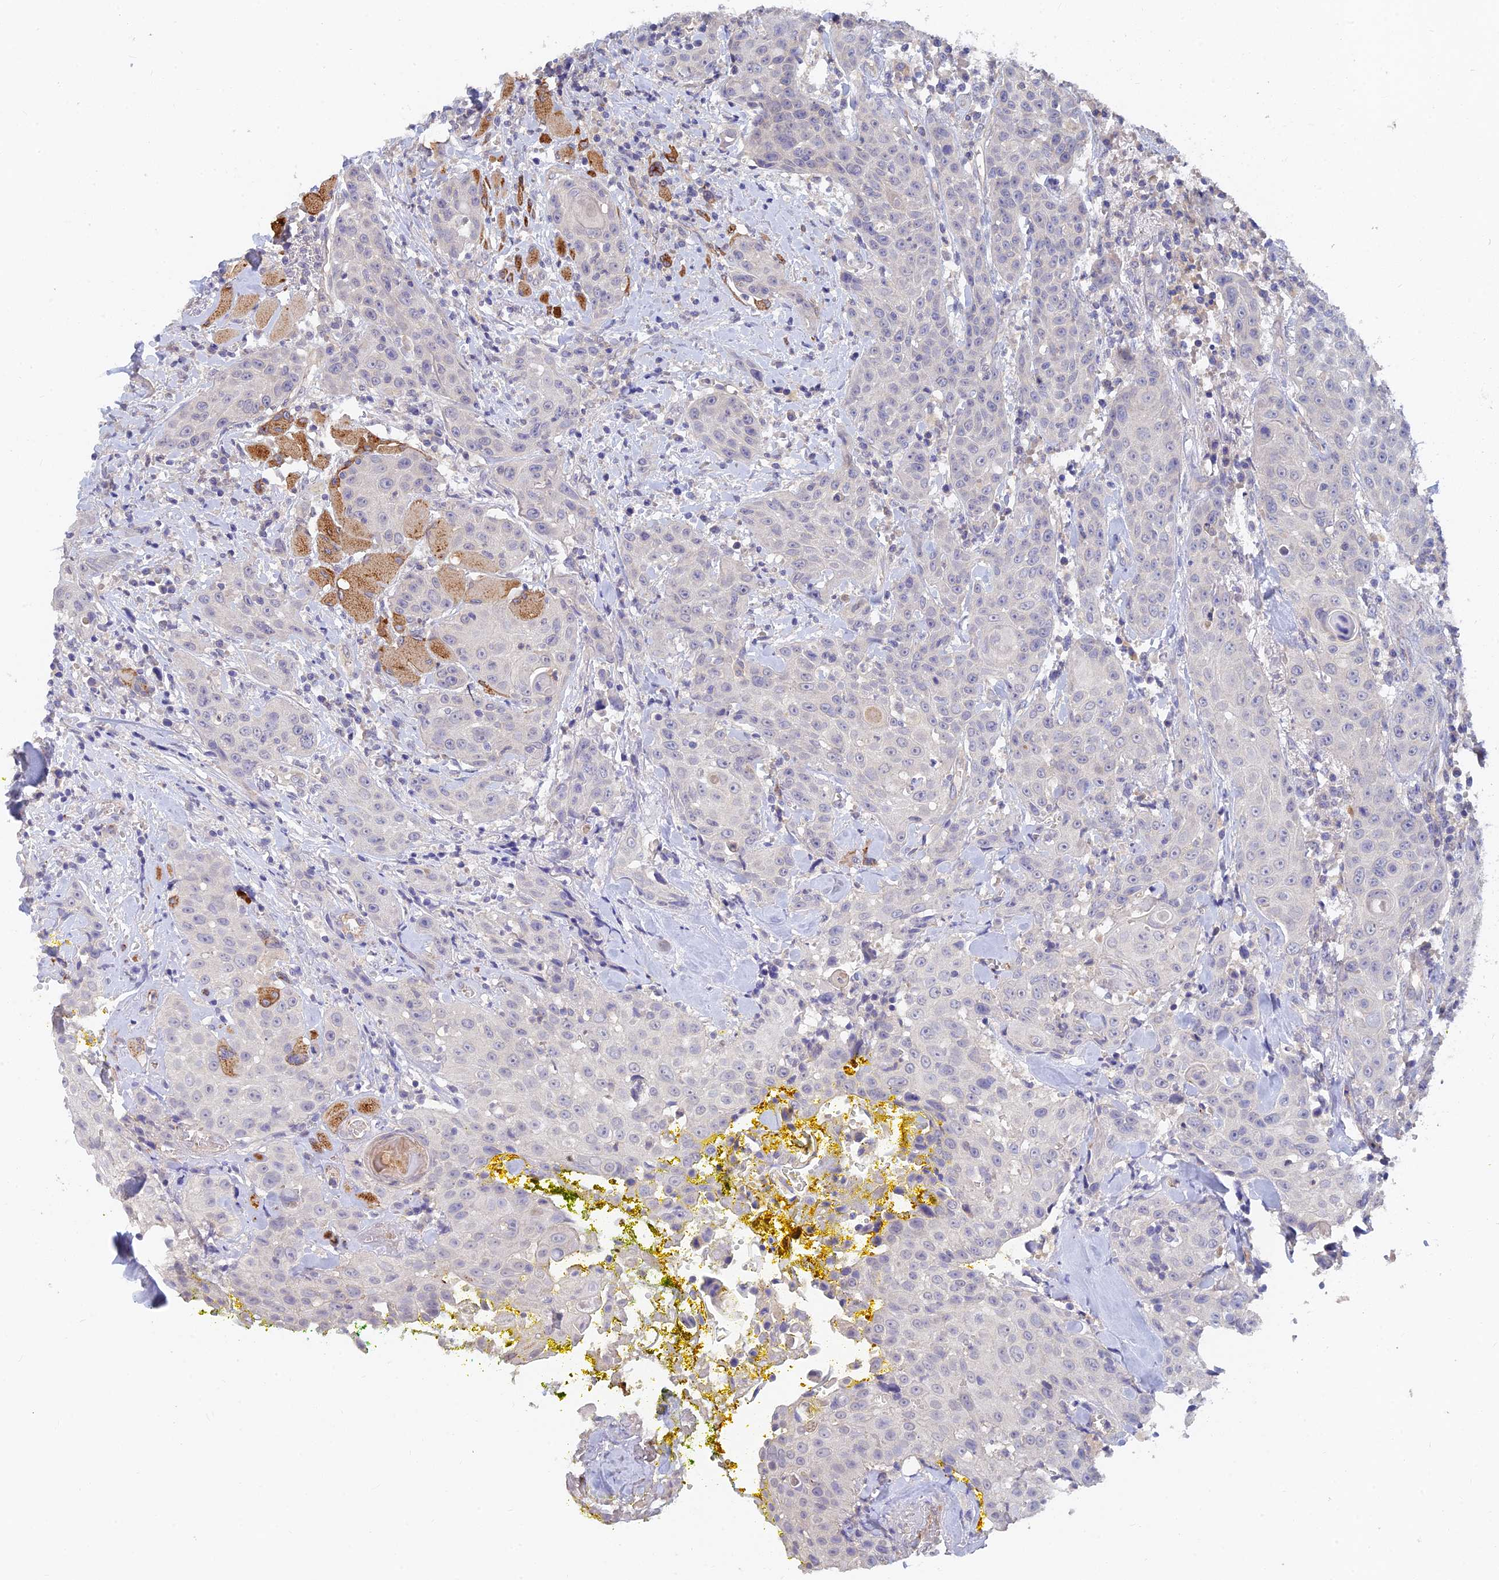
{"staining": {"intensity": "negative", "quantity": "none", "location": "none"}, "tissue": "head and neck cancer", "cell_type": "Tumor cells", "image_type": "cancer", "snomed": [{"axis": "morphology", "description": "Squamous cell carcinoma, NOS"}, {"axis": "topography", "description": "Oral tissue"}, {"axis": "topography", "description": "Head-Neck"}], "caption": "This is an immunohistochemistry micrograph of human squamous cell carcinoma (head and neck). There is no positivity in tumor cells.", "gene": "ARRDC1", "patient": {"sex": "female", "age": 82}}